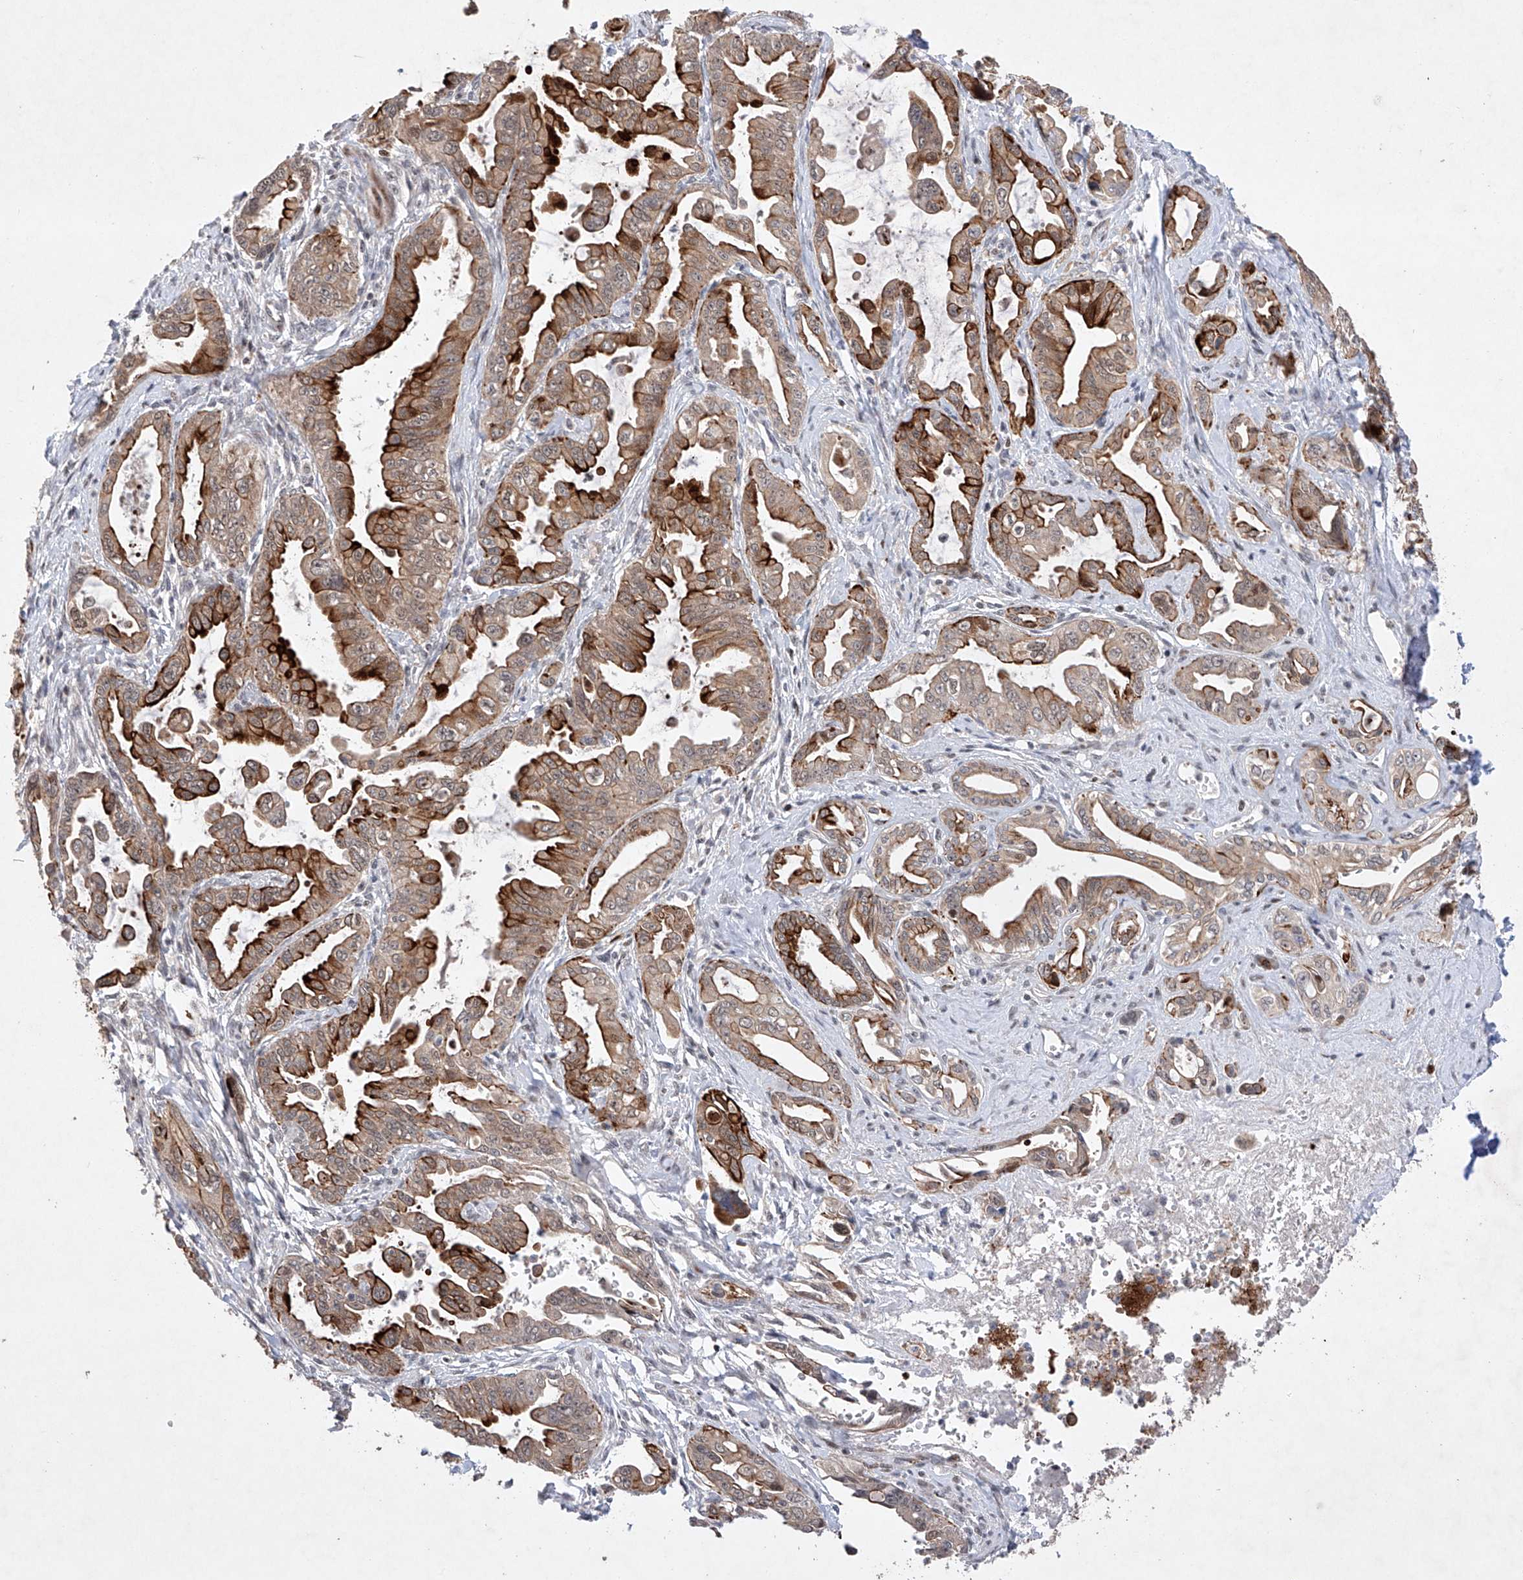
{"staining": {"intensity": "strong", "quantity": "25%-75%", "location": "cytoplasmic/membranous"}, "tissue": "pancreatic cancer", "cell_type": "Tumor cells", "image_type": "cancer", "snomed": [{"axis": "morphology", "description": "Adenocarcinoma, NOS"}, {"axis": "topography", "description": "Pancreas"}], "caption": "Immunohistochemical staining of pancreatic adenocarcinoma displays high levels of strong cytoplasmic/membranous protein positivity in approximately 25%-75% of tumor cells.", "gene": "AFG1L", "patient": {"sex": "male", "age": 70}}